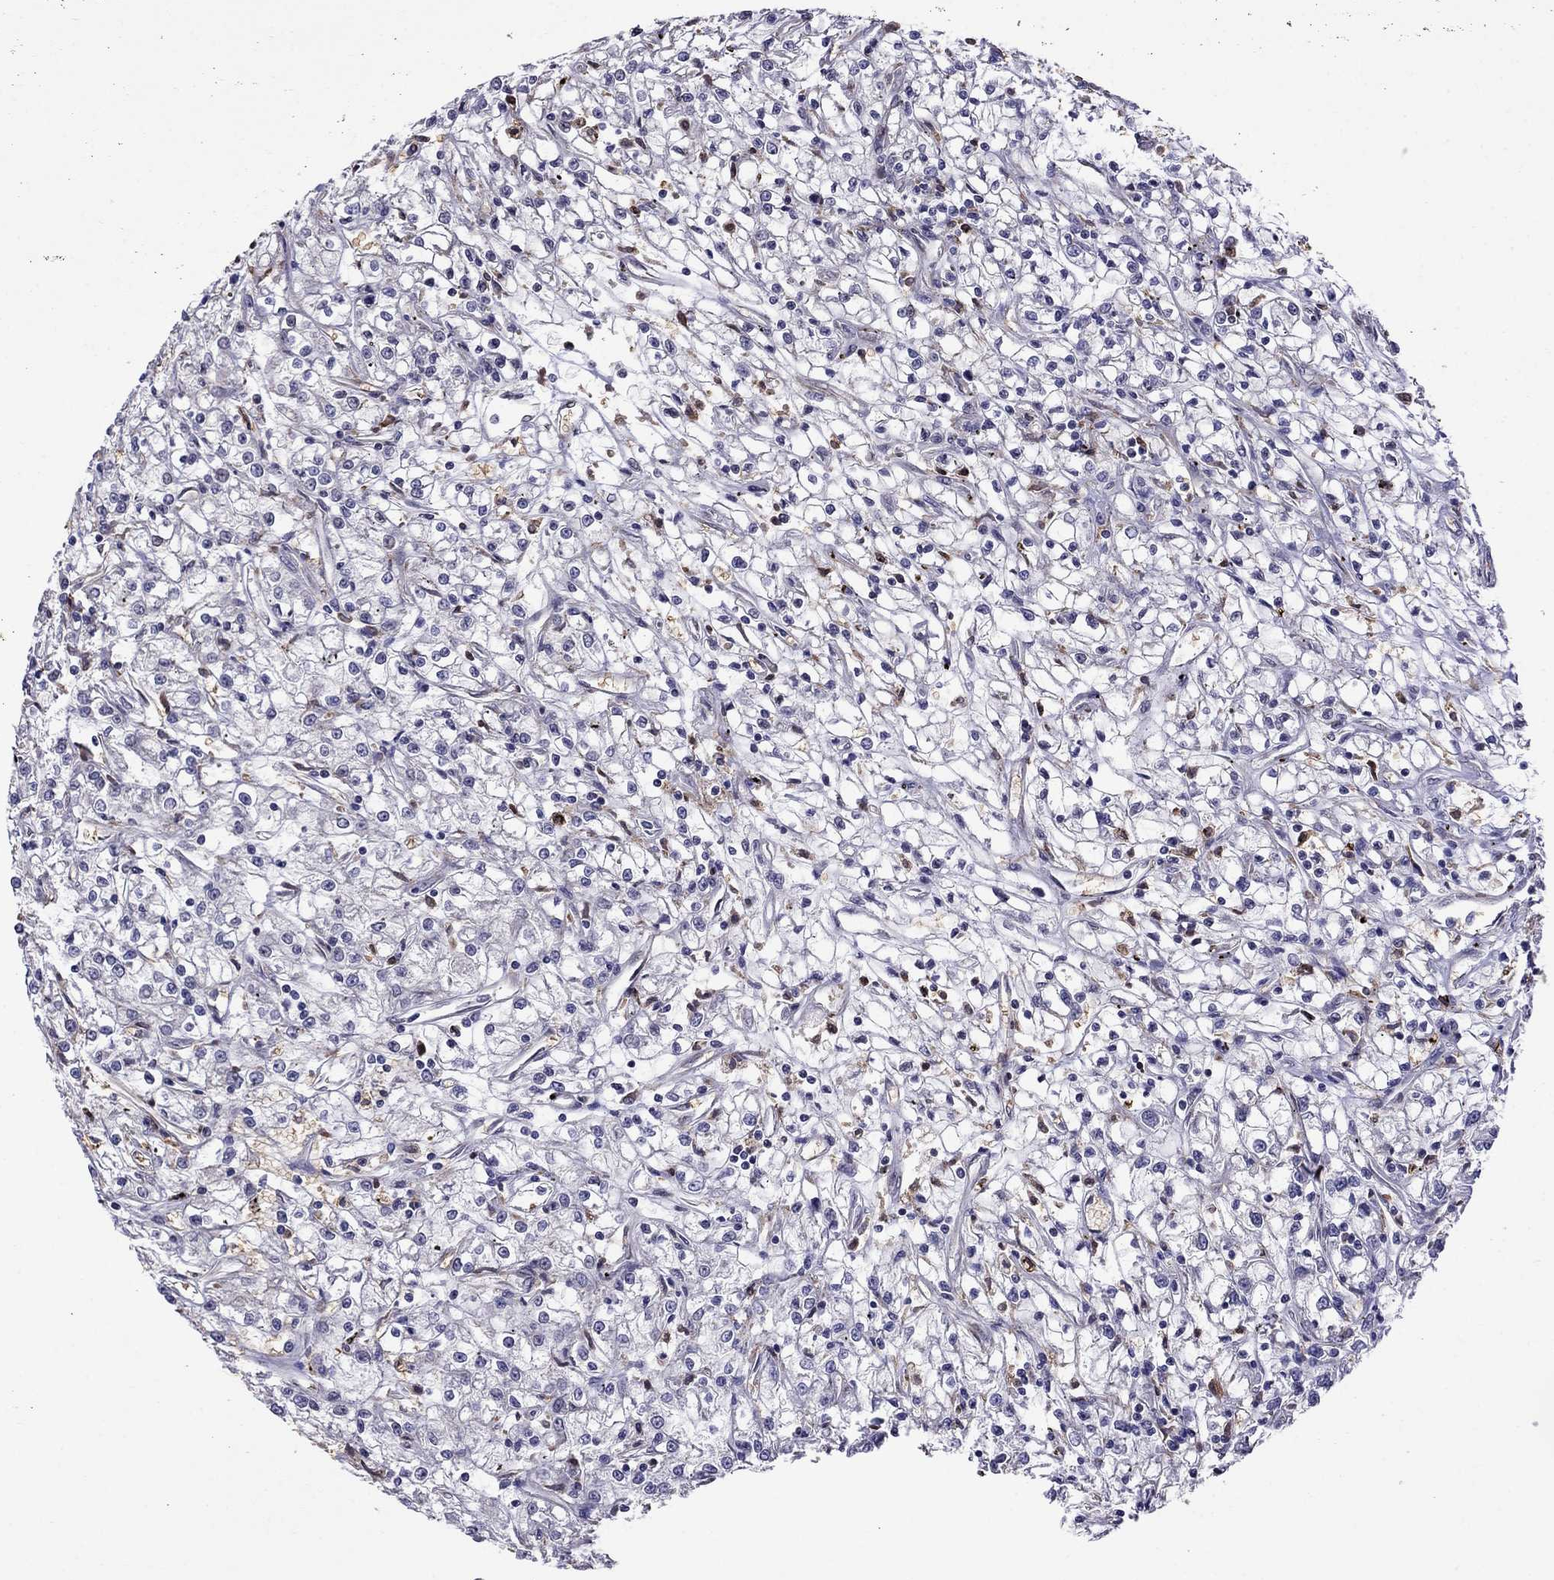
{"staining": {"intensity": "negative", "quantity": "none", "location": "none"}, "tissue": "renal cancer", "cell_type": "Tumor cells", "image_type": "cancer", "snomed": [{"axis": "morphology", "description": "Adenocarcinoma, NOS"}, {"axis": "topography", "description": "Kidney"}], "caption": "Human renal cancer (adenocarcinoma) stained for a protein using immunohistochemistry reveals no positivity in tumor cells.", "gene": "ADAM28", "patient": {"sex": "female", "age": 59}}